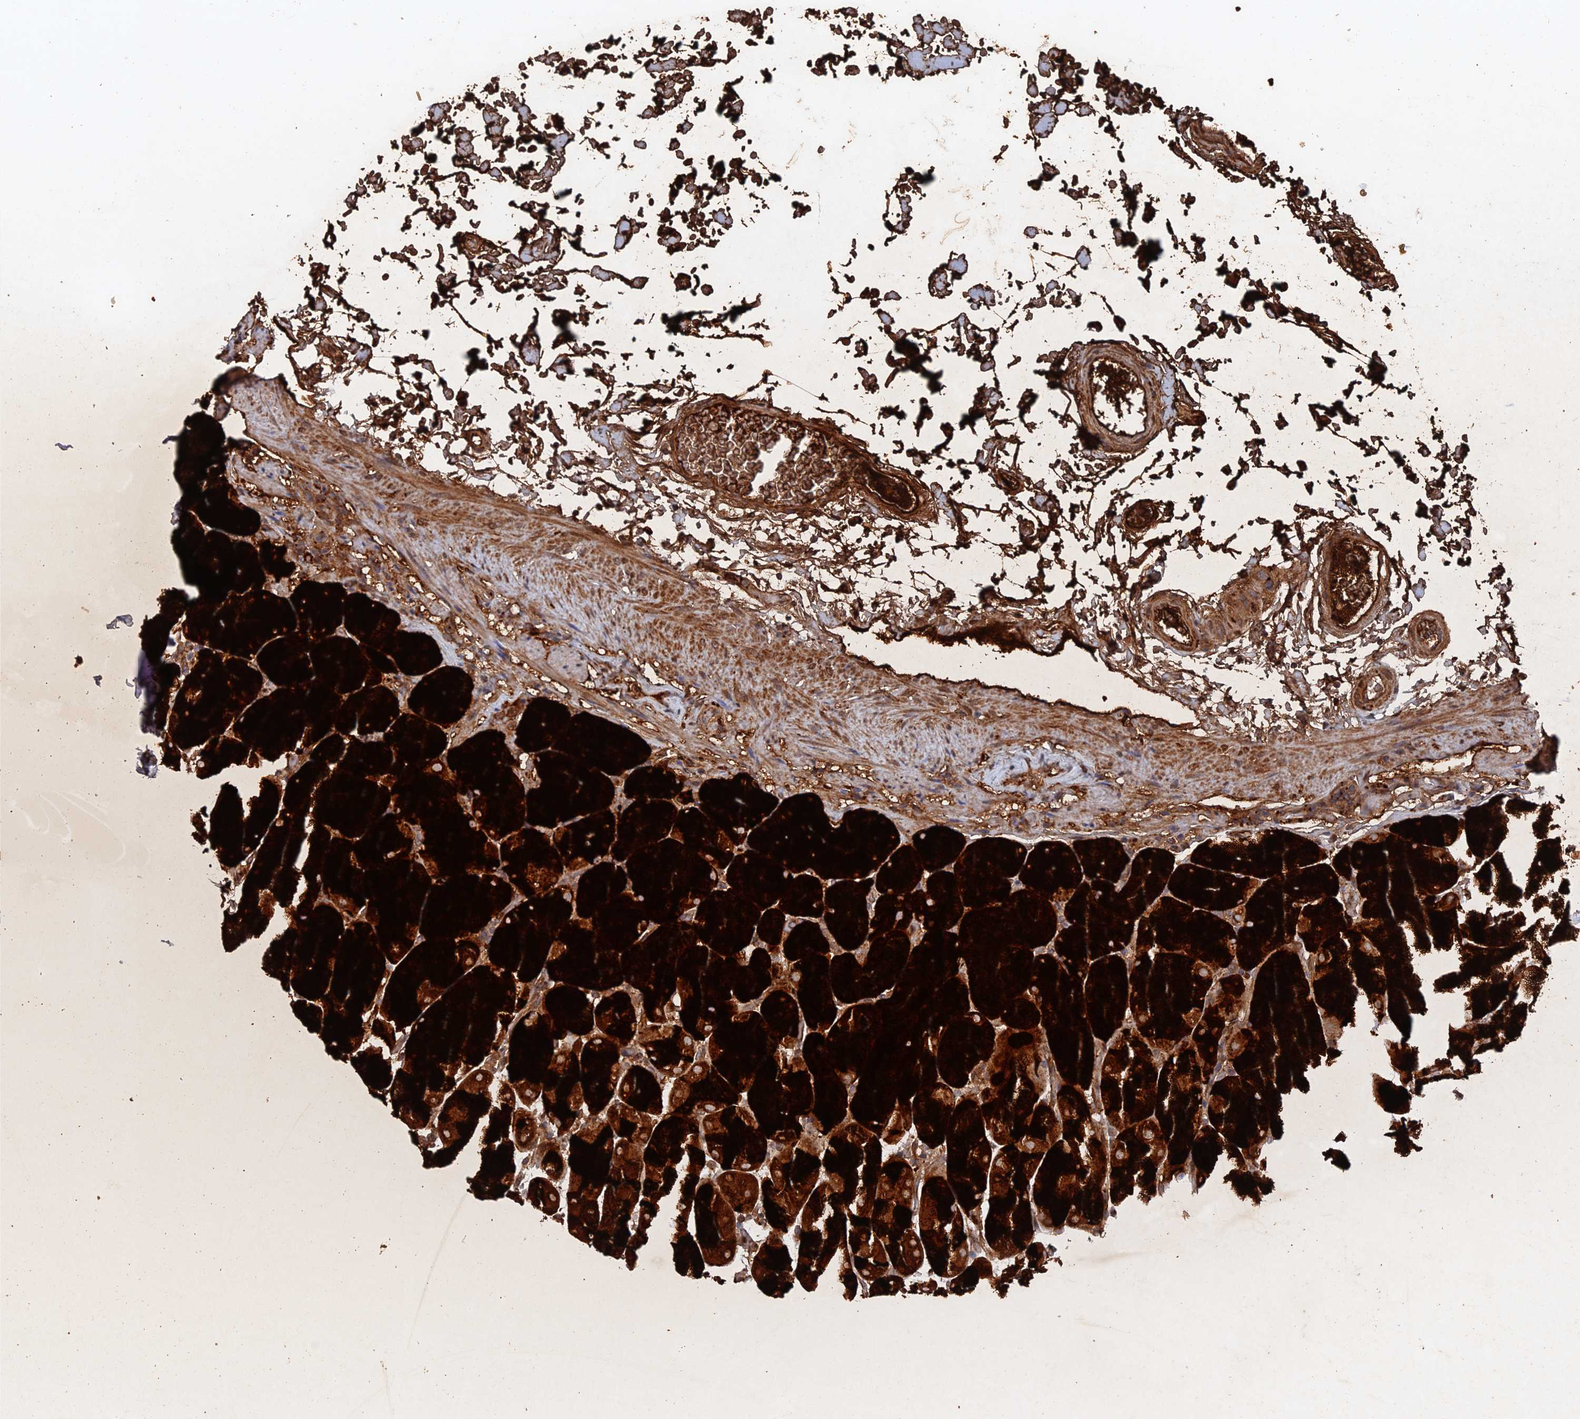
{"staining": {"intensity": "strong", "quantity": ">75%", "location": "cytoplasmic/membranous"}, "tissue": "stomach", "cell_type": "Glandular cells", "image_type": "normal", "snomed": [{"axis": "morphology", "description": "Normal tissue, NOS"}, {"axis": "topography", "description": "Stomach, upper"}, {"axis": "topography", "description": "Stomach, lower"}], "caption": "Glandular cells show high levels of strong cytoplasmic/membranous positivity in about >75% of cells in unremarkable stomach.", "gene": "VPS37C", "patient": {"sex": "male", "age": 67}}